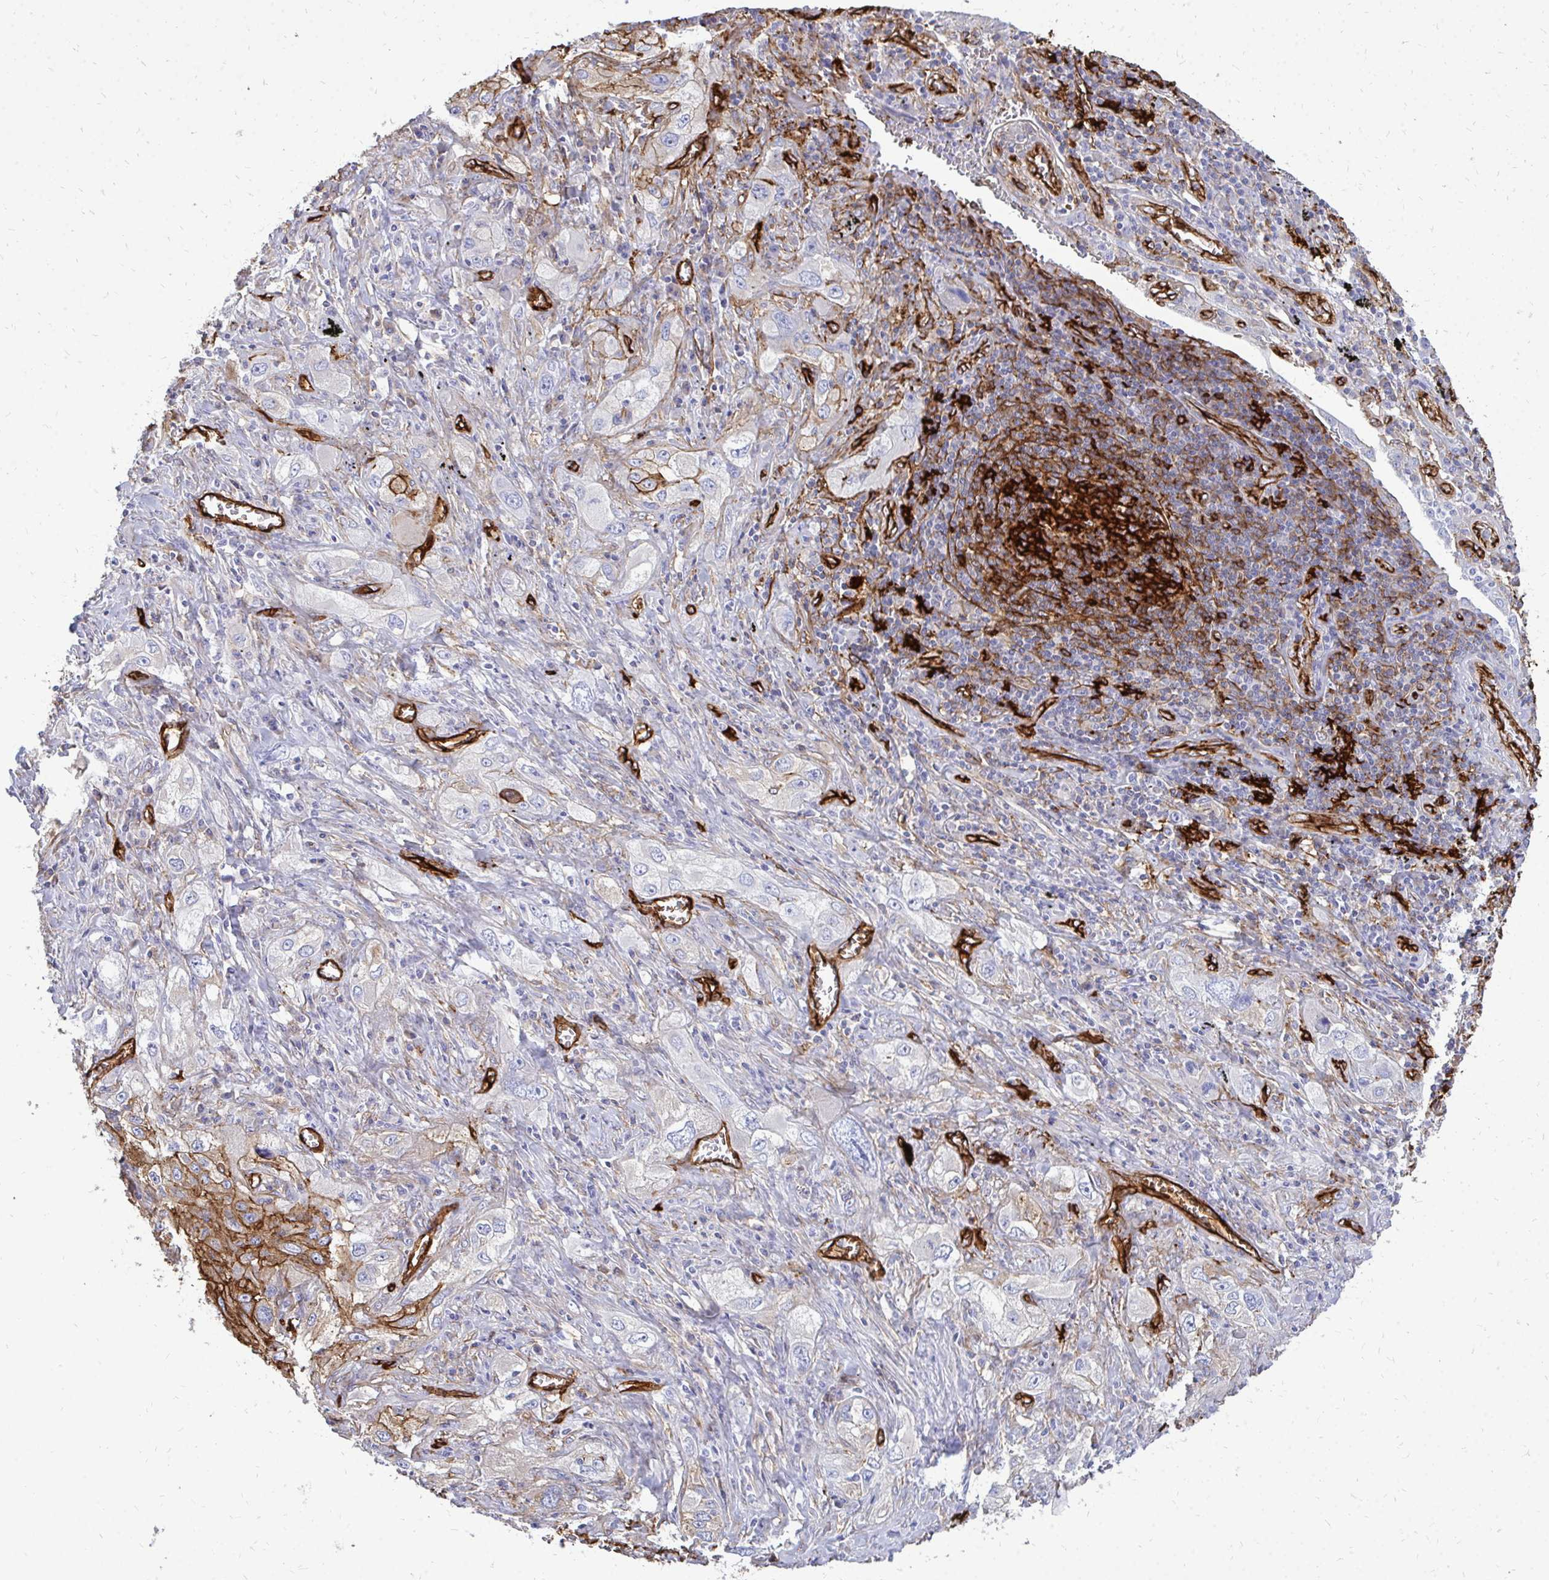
{"staining": {"intensity": "moderate", "quantity": ">75%", "location": "cytoplasmic/membranous"}, "tissue": "lung cancer", "cell_type": "Tumor cells", "image_type": "cancer", "snomed": [{"axis": "morphology", "description": "Squamous cell carcinoma, NOS"}, {"axis": "topography", "description": "Lung"}], "caption": "Immunohistochemical staining of lung cancer (squamous cell carcinoma) displays moderate cytoplasmic/membranous protein staining in approximately >75% of tumor cells.", "gene": "MARCKSL1", "patient": {"sex": "female", "age": 69}}